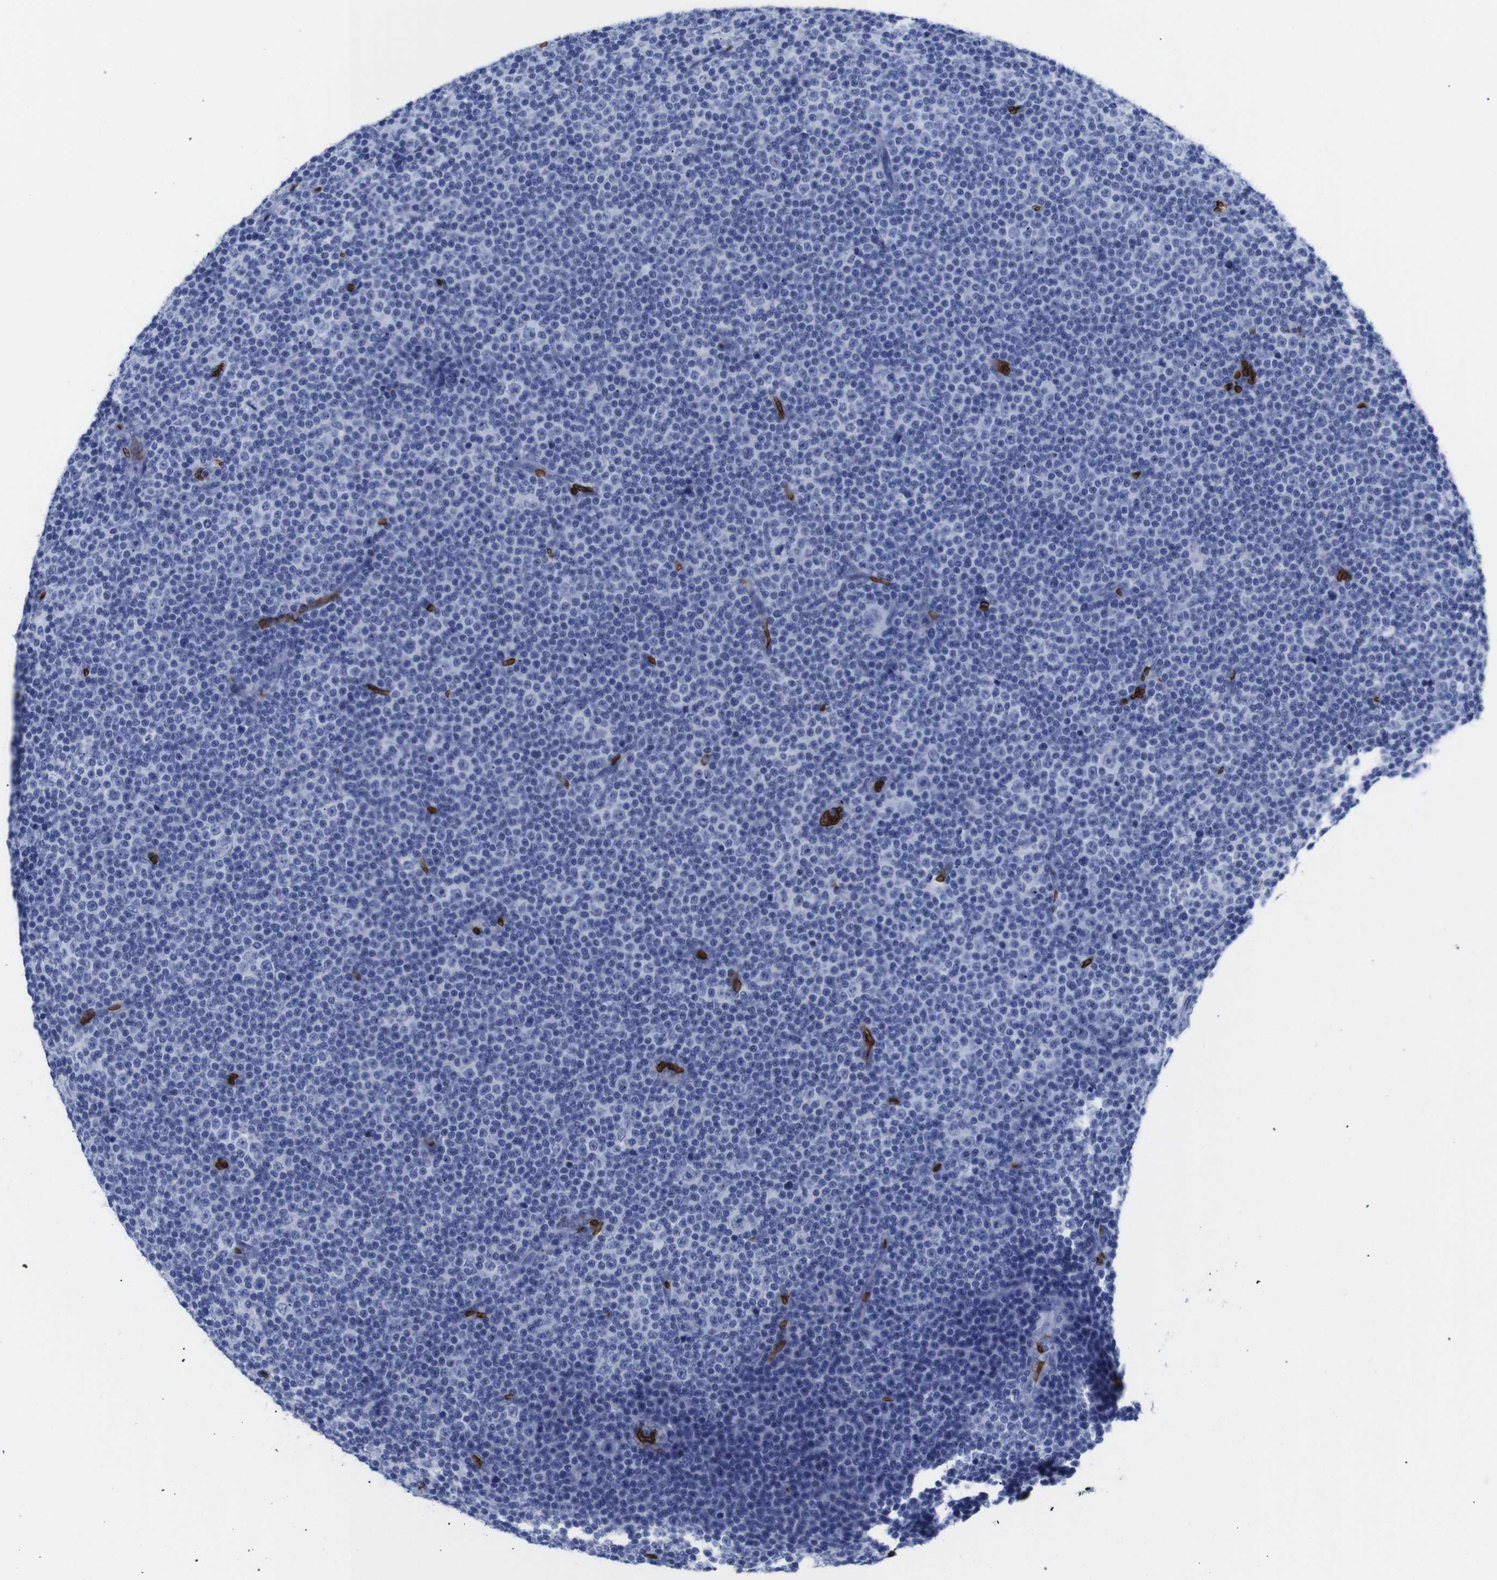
{"staining": {"intensity": "negative", "quantity": "none", "location": "none"}, "tissue": "lymphoma", "cell_type": "Tumor cells", "image_type": "cancer", "snomed": [{"axis": "morphology", "description": "Malignant lymphoma, non-Hodgkin's type, Low grade"}, {"axis": "topography", "description": "Lymph node"}], "caption": "Protein analysis of low-grade malignant lymphoma, non-Hodgkin's type shows no significant expression in tumor cells.", "gene": "S1PR2", "patient": {"sex": "female", "age": 67}}